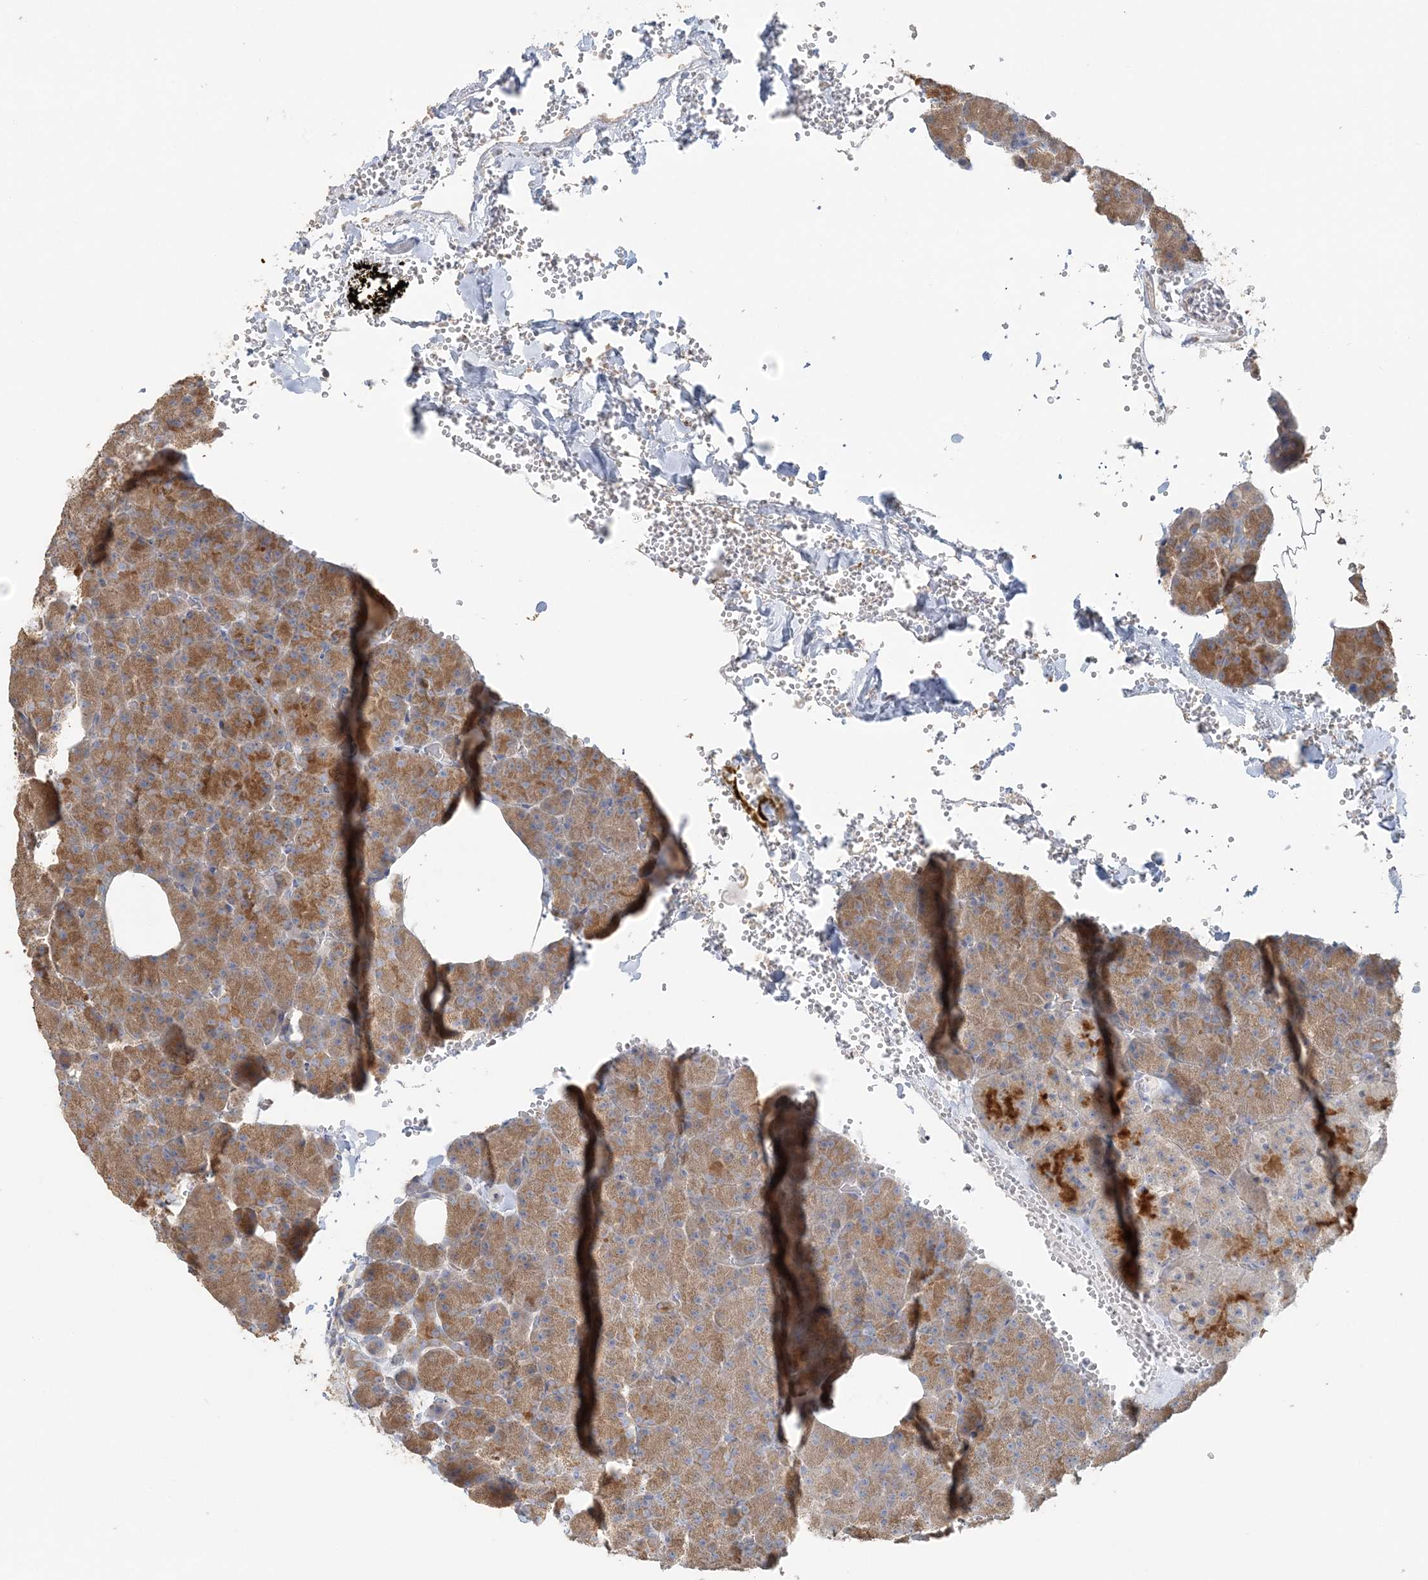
{"staining": {"intensity": "moderate", "quantity": ">75%", "location": "cytoplasmic/membranous"}, "tissue": "pancreas", "cell_type": "Exocrine glandular cells", "image_type": "normal", "snomed": [{"axis": "morphology", "description": "Normal tissue, NOS"}, {"axis": "morphology", "description": "Carcinoid, malignant, NOS"}, {"axis": "topography", "description": "Pancreas"}], "caption": "The histopathology image shows staining of unremarkable pancreas, revealing moderate cytoplasmic/membranous protein expression (brown color) within exocrine glandular cells.", "gene": "TBC1D5", "patient": {"sex": "female", "age": 35}}